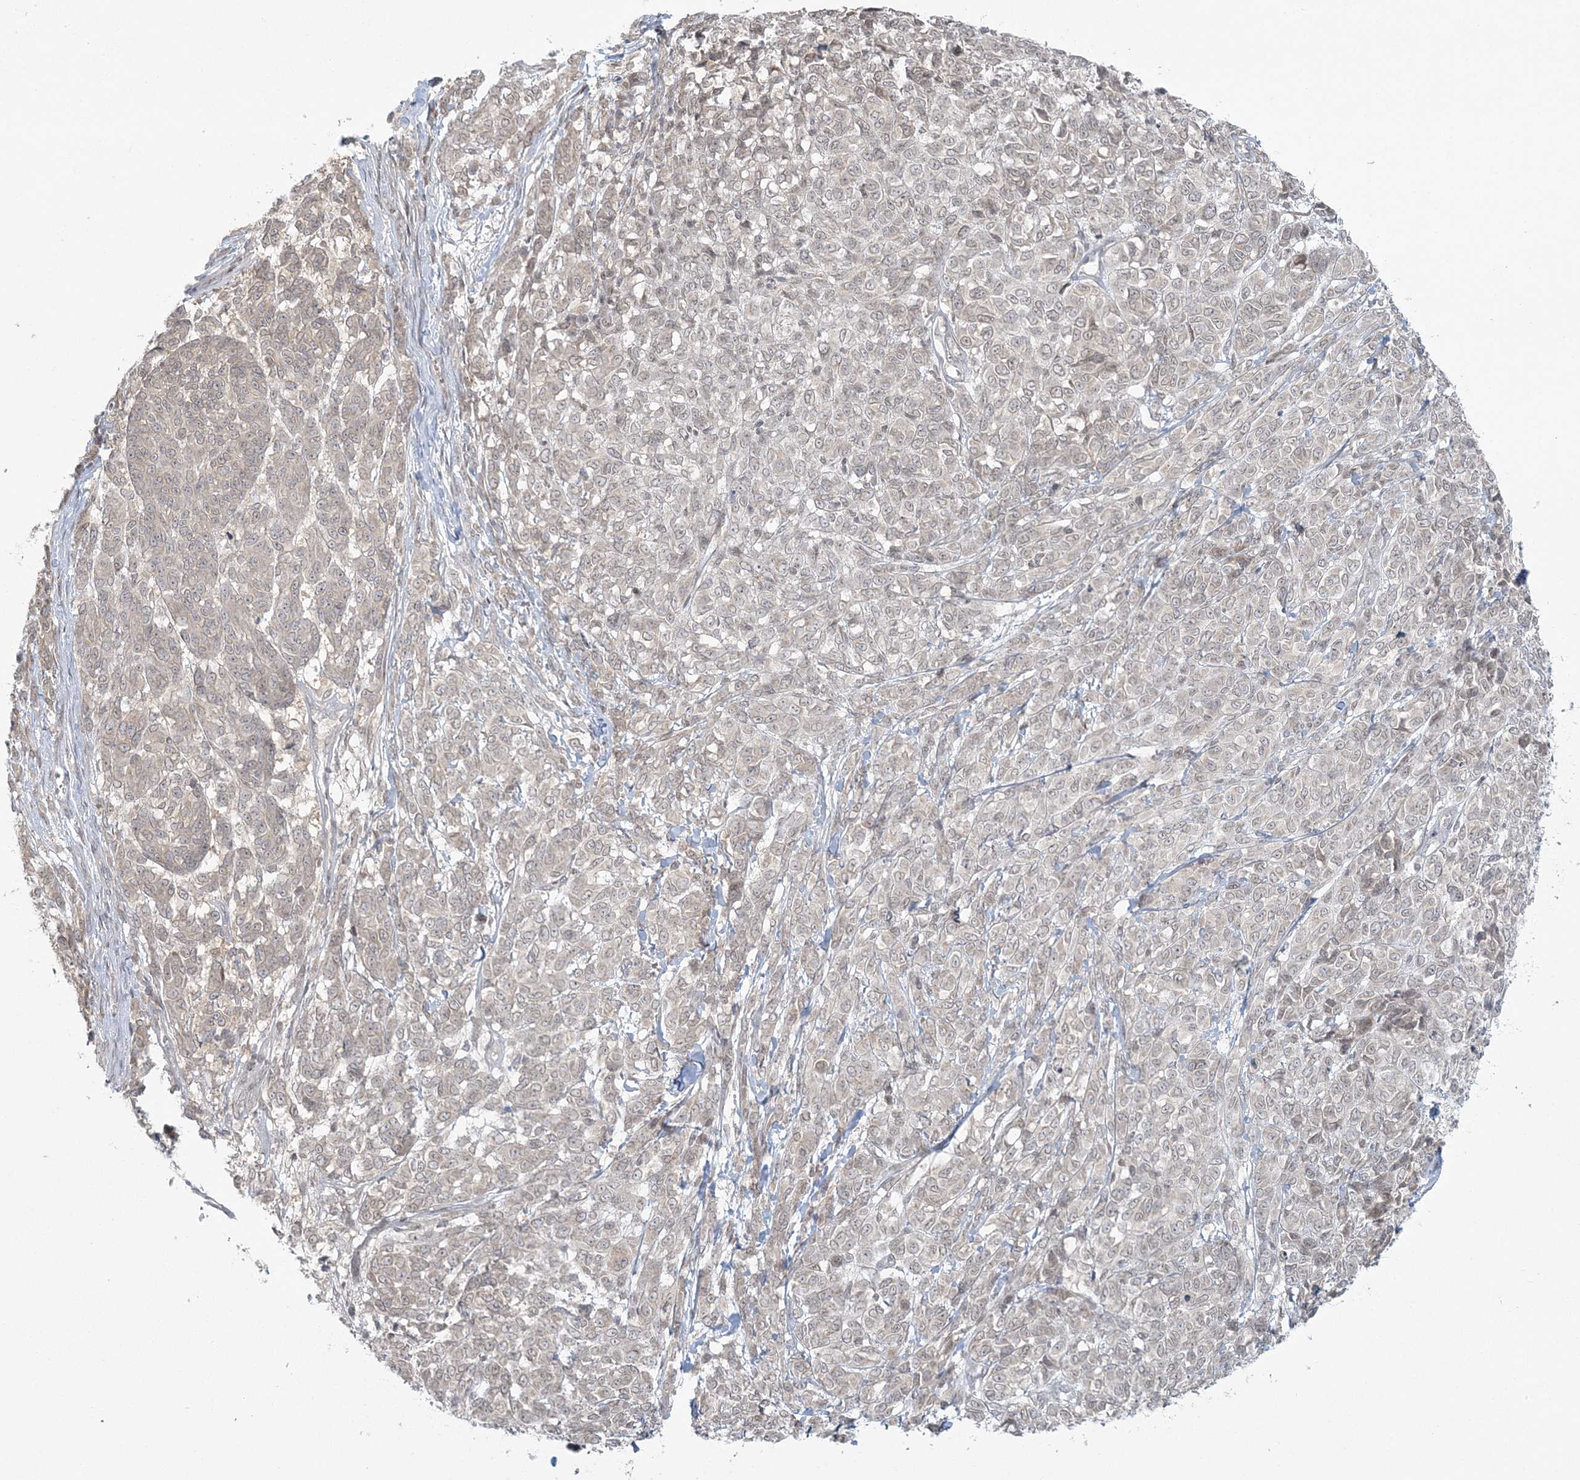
{"staining": {"intensity": "negative", "quantity": "none", "location": "none"}, "tissue": "melanoma", "cell_type": "Tumor cells", "image_type": "cancer", "snomed": [{"axis": "morphology", "description": "Malignant melanoma, NOS"}, {"axis": "topography", "description": "Skin"}], "caption": "Immunohistochemistry (IHC) of human melanoma demonstrates no expression in tumor cells.", "gene": "BLTP3A", "patient": {"sex": "male", "age": 49}}